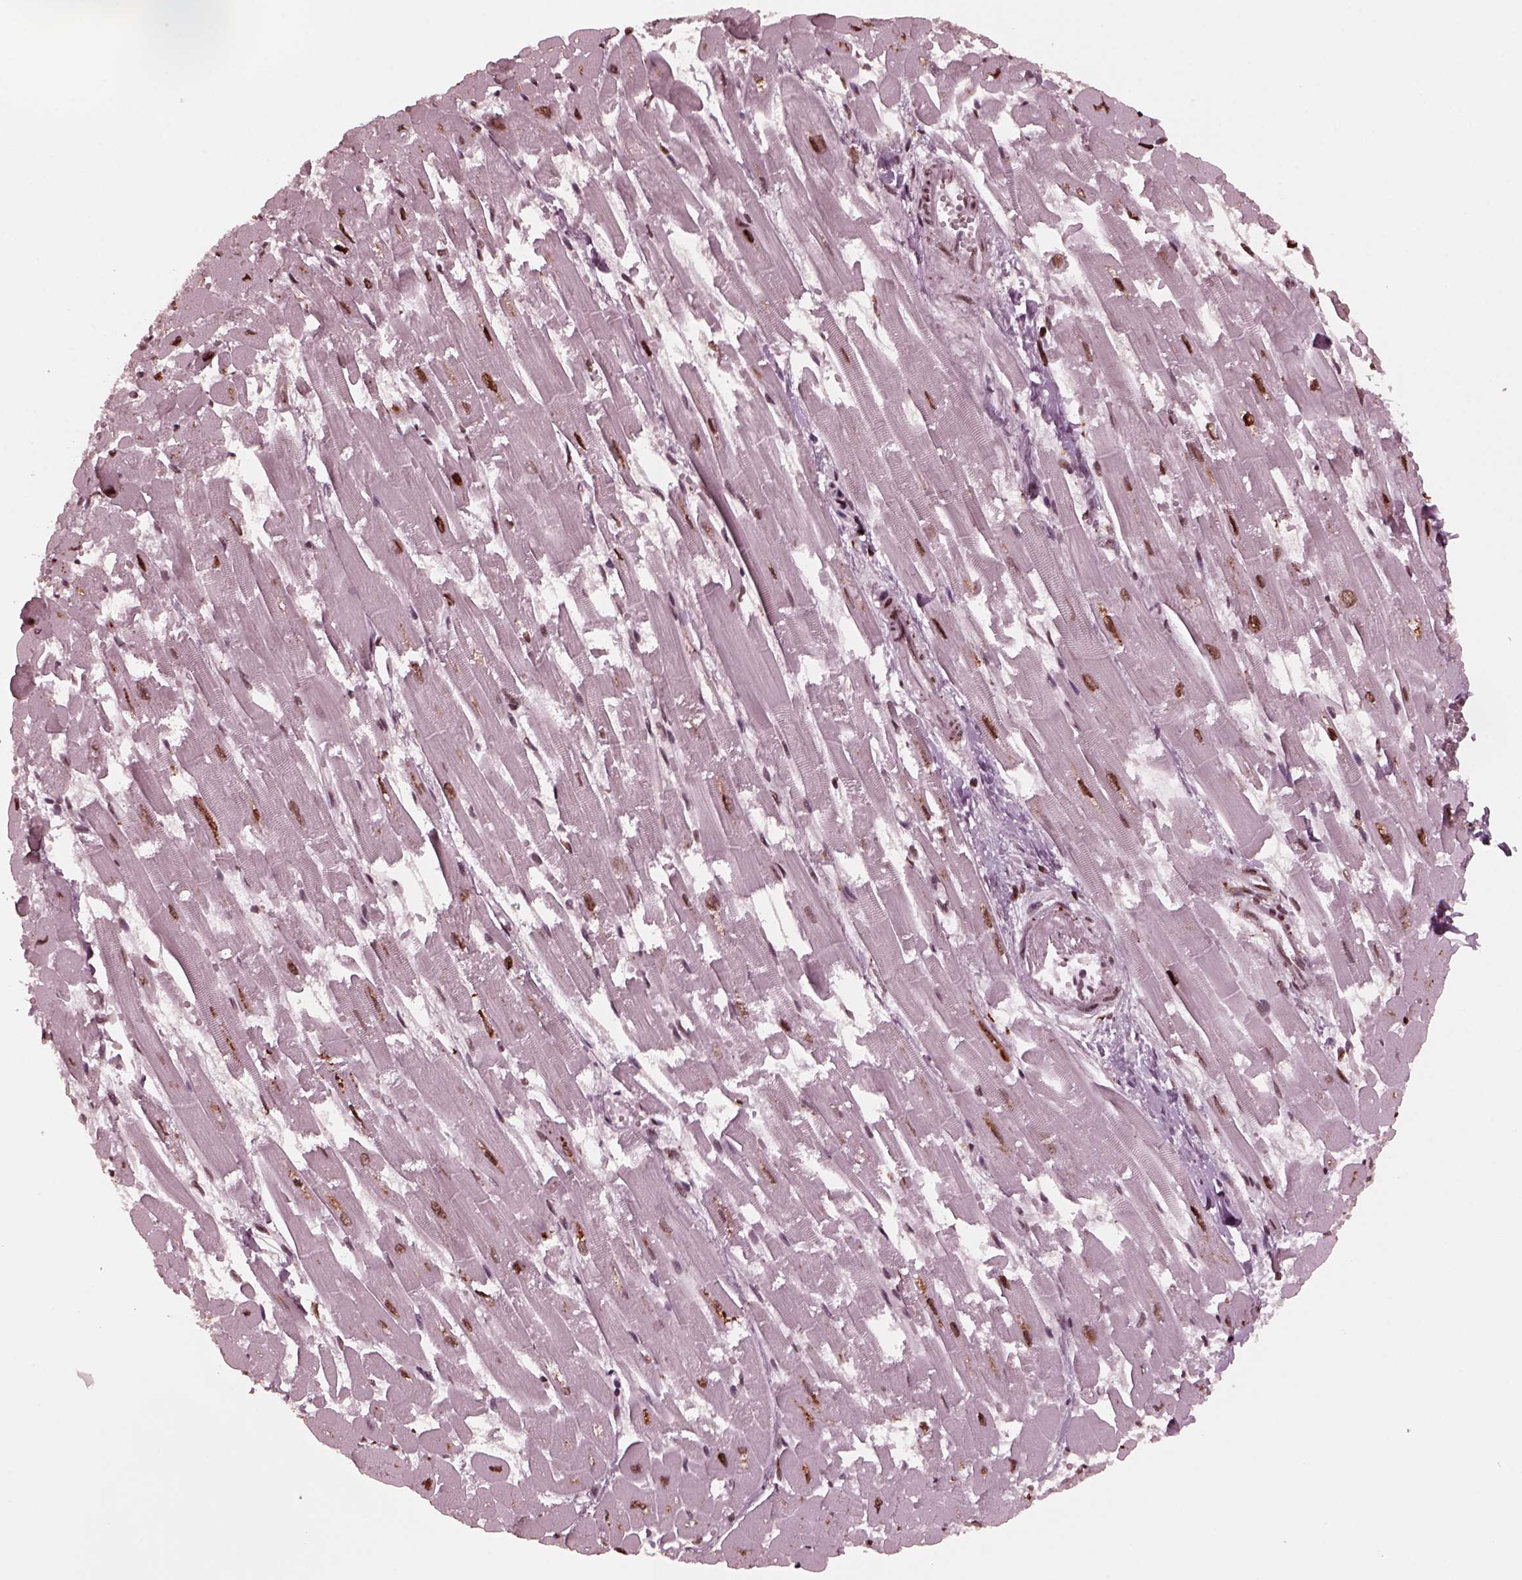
{"staining": {"intensity": "strong", "quantity": "25%-75%", "location": "nuclear"}, "tissue": "heart muscle", "cell_type": "Cardiomyocytes", "image_type": "normal", "snomed": [{"axis": "morphology", "description": "Normal tissue, NOS"}, {"axis": "topography", "description": "Heart"}], "caption": "A micrograph of human heart muscle stained for a protein reveals strong nuclear brown staining in cardiomyocytes.", "gene": "NSD1", "patient": {"sex": "female", "age": 52}}